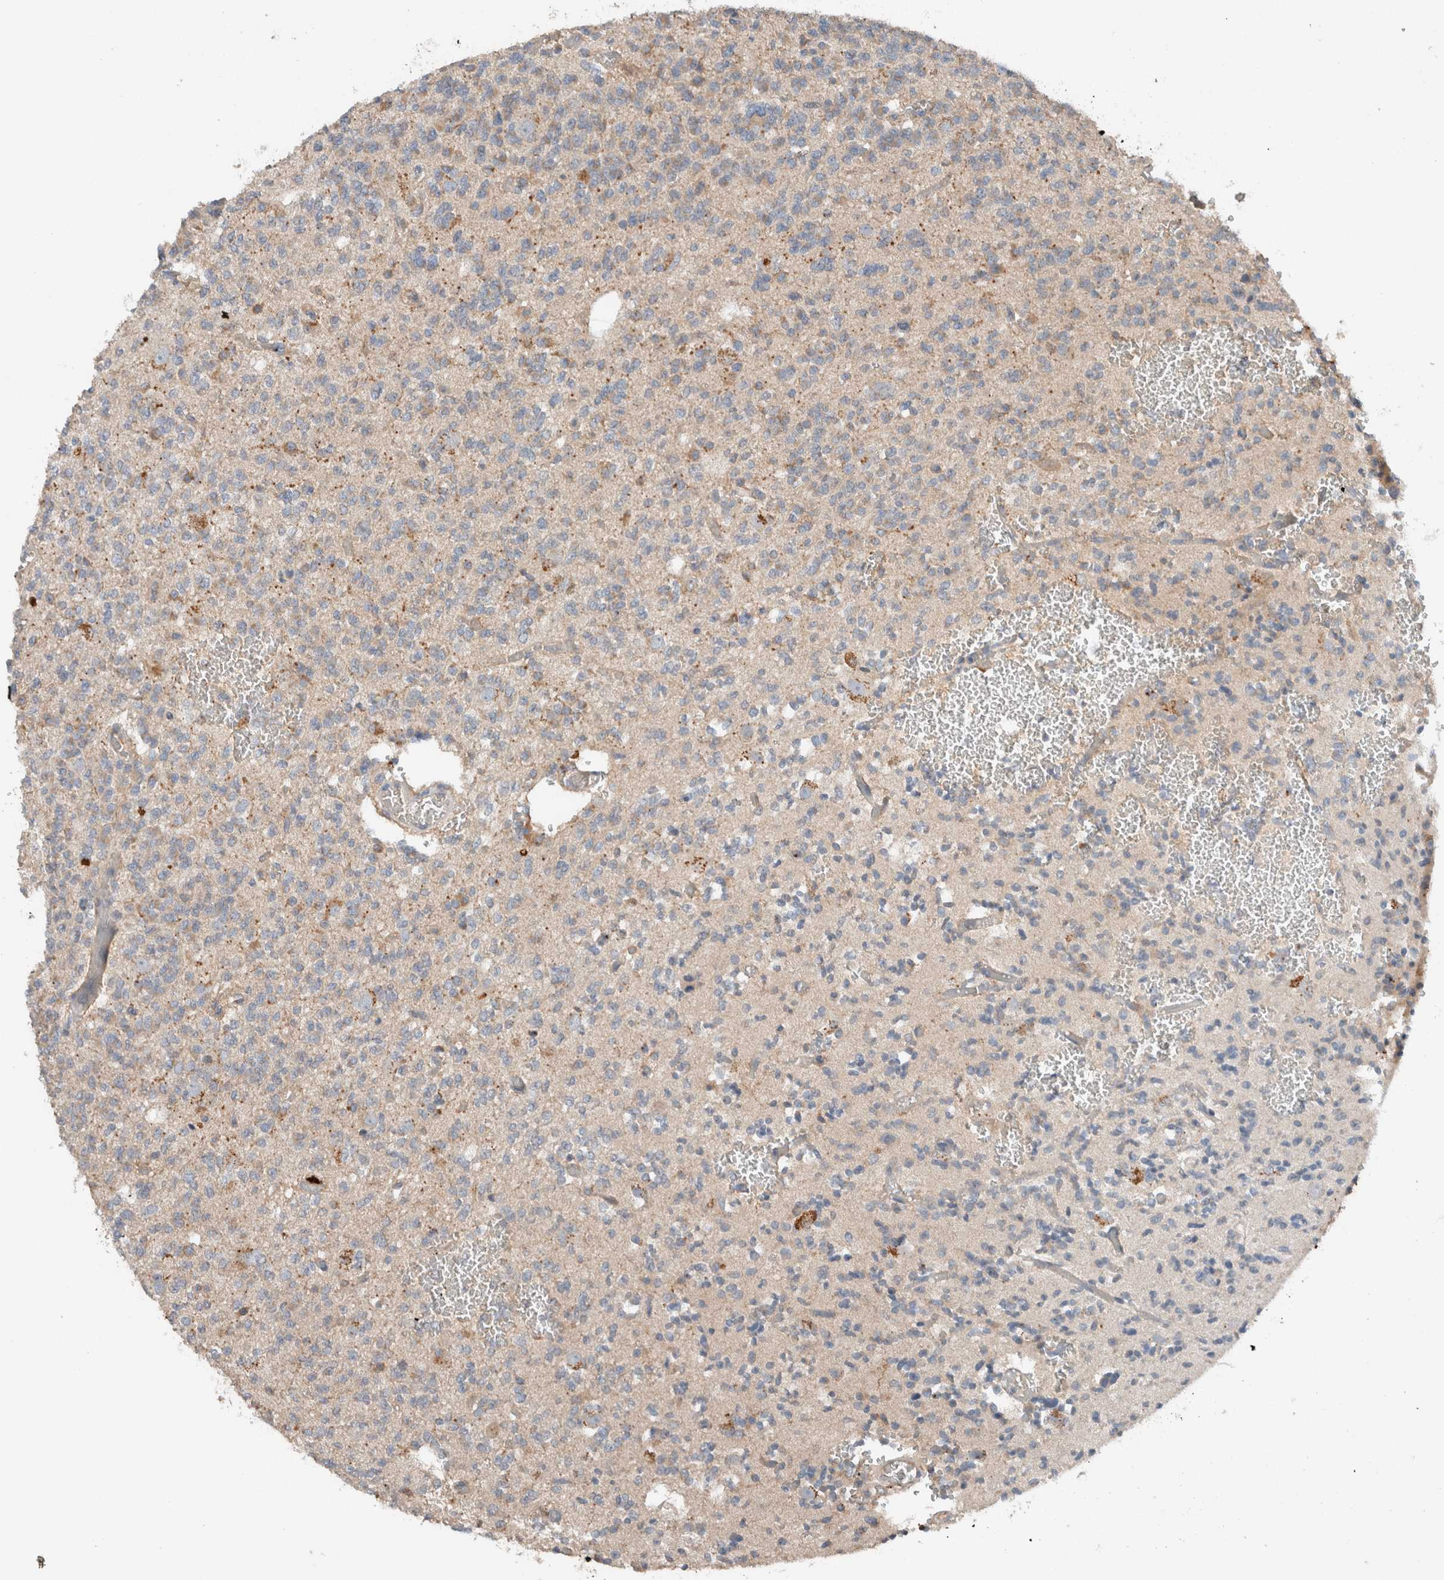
{"staining": {"intensity": "weak", "quantity": "25%-75%", "location": "cytoplasmic/membranous"}, "tissue": "glioma", "cell_type": "Tumor cells", "image_type": "cancer", "snomed": [{"axis": "morphology", "description": "Glioma, malignant, Low grade"}, {"axis": "topography", "description": "Brain"}], "caption": "Malignant glioma (low-grade) stained with IHC reveals weak cytoplasmic/membranous expression in about 25%-75% of tumor cells. Using DAB (3,3'-diaminobenzidine) (brown) and hematoxylin (blue) stains, captured at high magnification using brightfield microscopy.", "gene": "UGCG", "patient": {"sex": "male", "age": 38}}